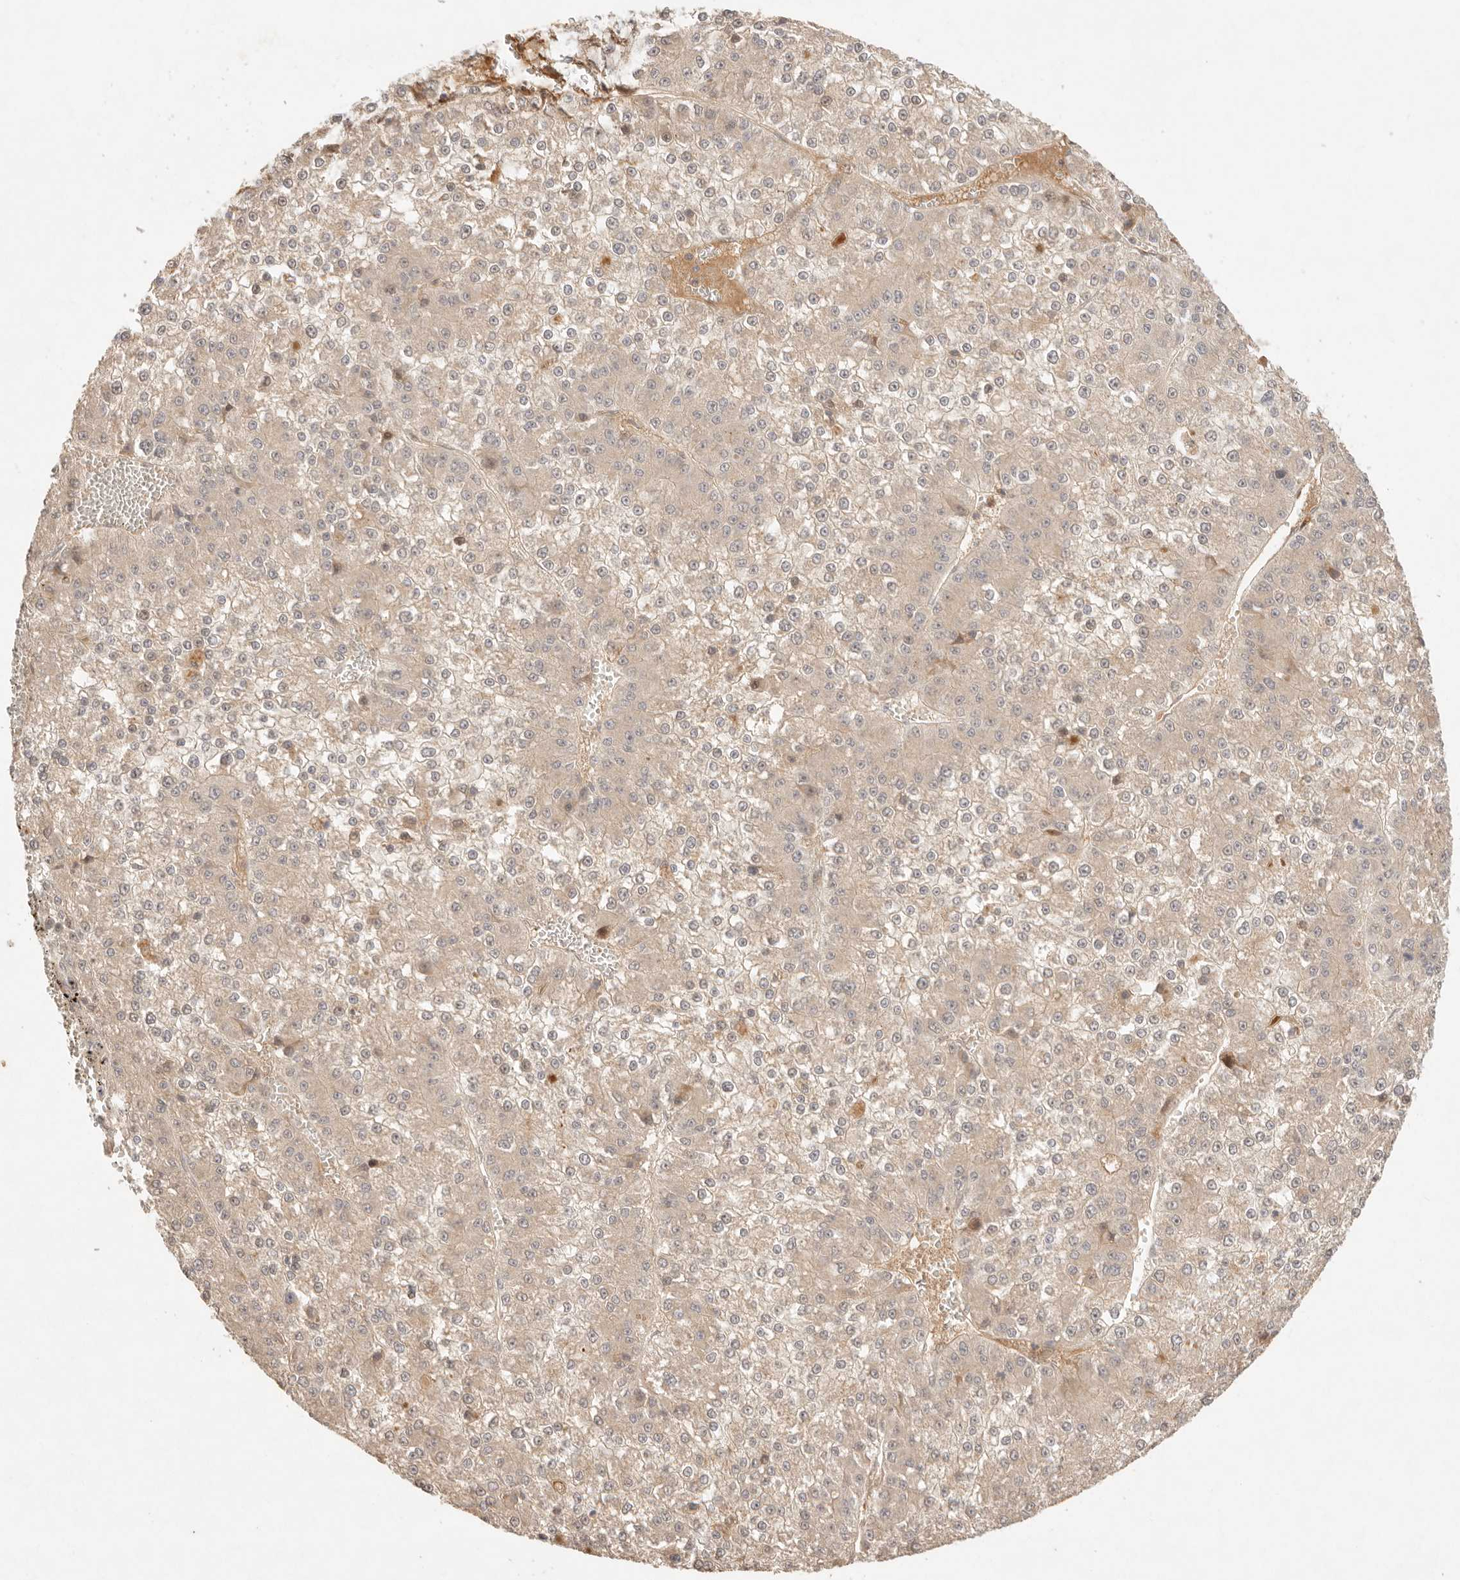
{"staining": {"intensity": "weak", "quantity": ">75%", "location": "cytoplasmic/membranous"}, "tissue": "liver cancer", "cell_type": "Tumor cells", "image_type": "cancer", "snomed": [{"axis": "morphology", "description": "Carcinoma, Hepatocellular, NOS"}, {"axis": "topography", "description": "Liver"}], "caption": "The photomicrograph displays staining of hepatocellular carcinoma (liver), revealing weak cytoplasmic/membranous protein expression (brown color) within tumor cells. (Stains: DAB in brown, nuclei in blue, Microscopy: brightfield microscopy at high magnification).", "gene": "PHLDA3", "patient": {"sex": "female", "age": 73}}